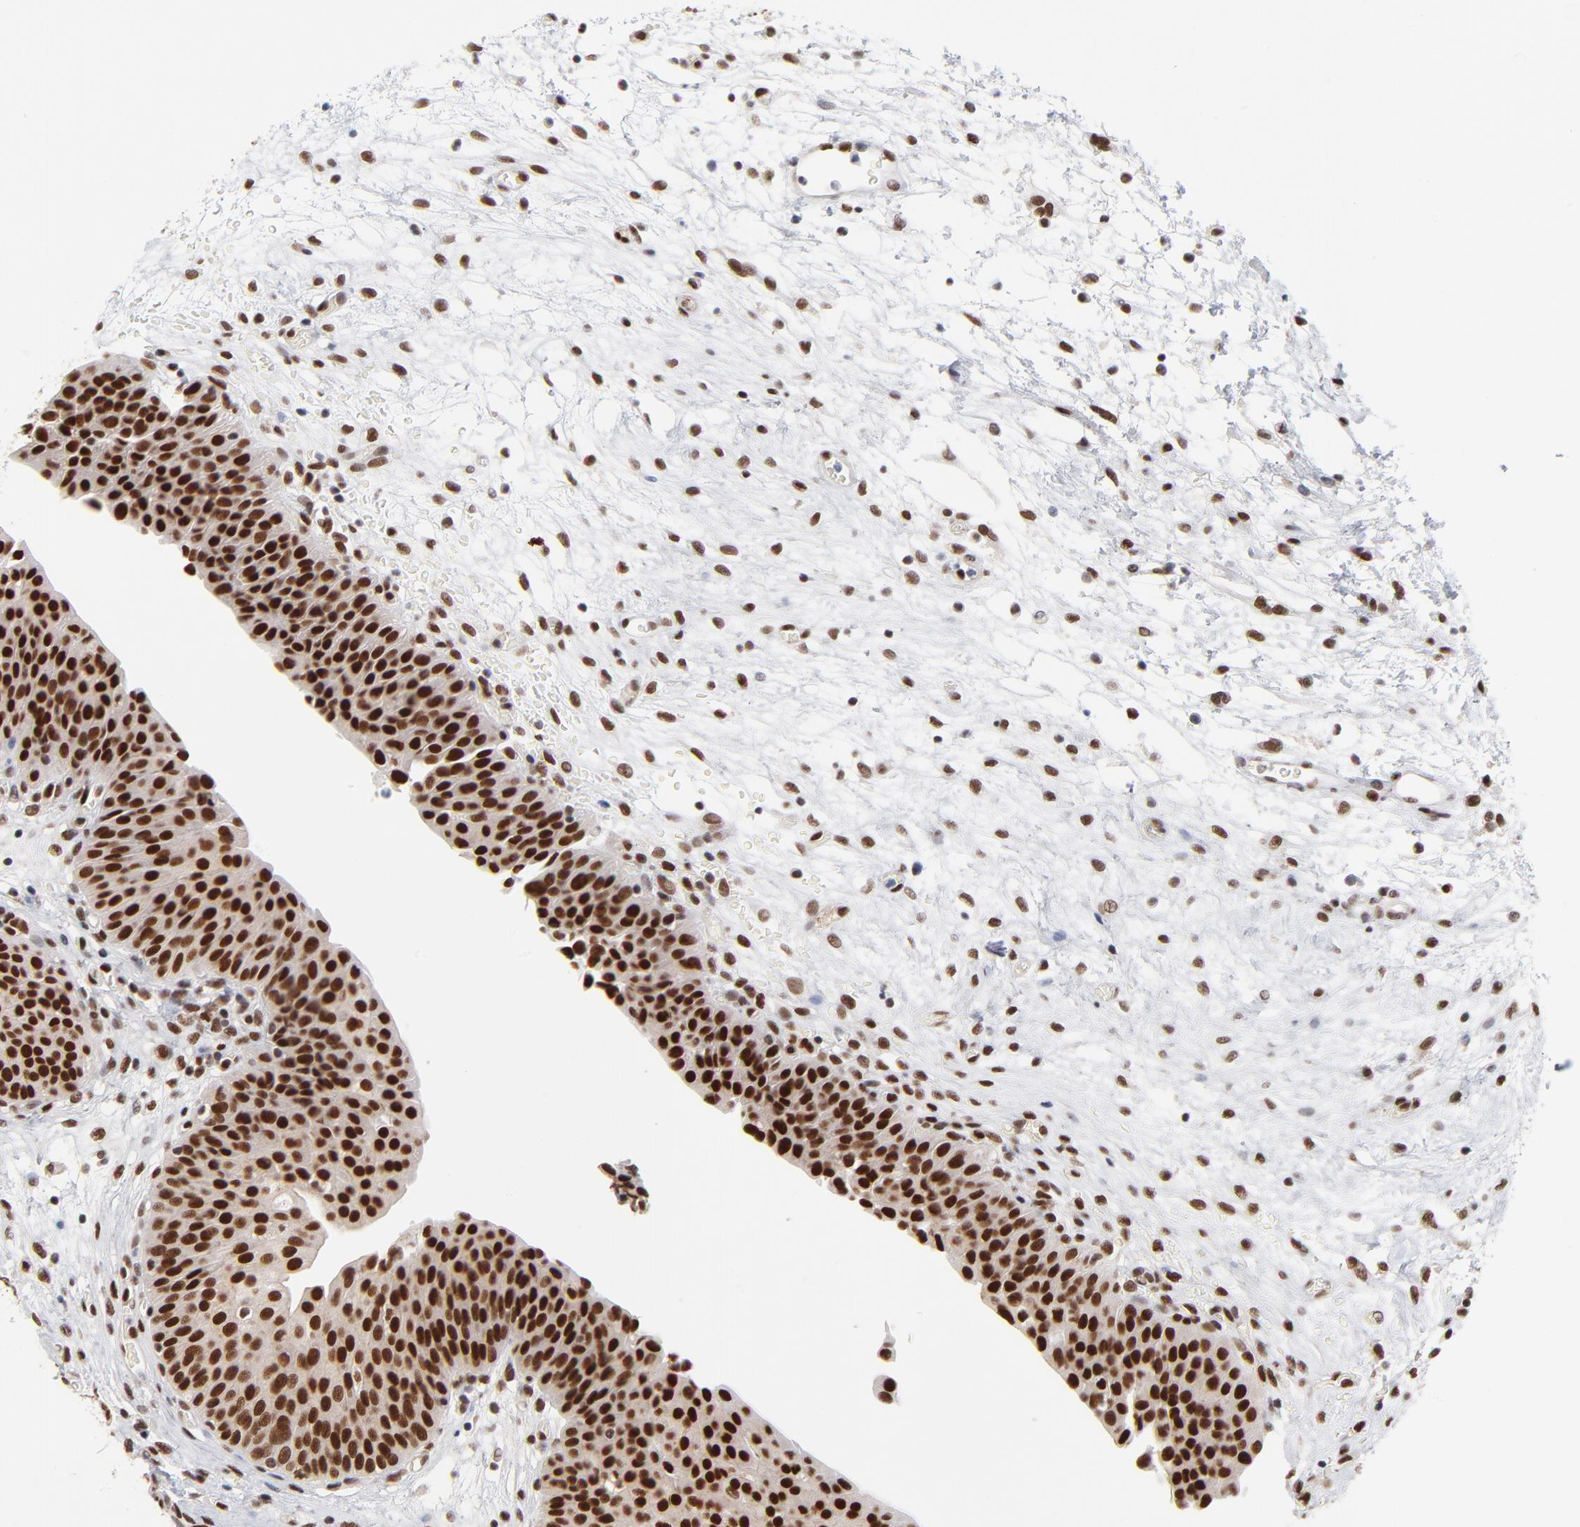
{"staining": {"intensity": "strong", "quantity": ">75%", "location": "nuclear"}, "tissue": "urinary bladder", "cell_type": "Urothelial cells", "image_type": "normal", "snomed": [{"axis": "morphology", "description": "Normal tissue, NOS"}, {"axis": "topography", "description": "Smooth muscle"}, {"axis": "topography", "description": "Urinary bladder"}], "caption": "A histopathology image of human urinary bladder stained for a protein displays strong nuclear brown staining in urothelial cells.", "gene": "ZMYM3", "patient": {"sex": "male", "age": 35}}